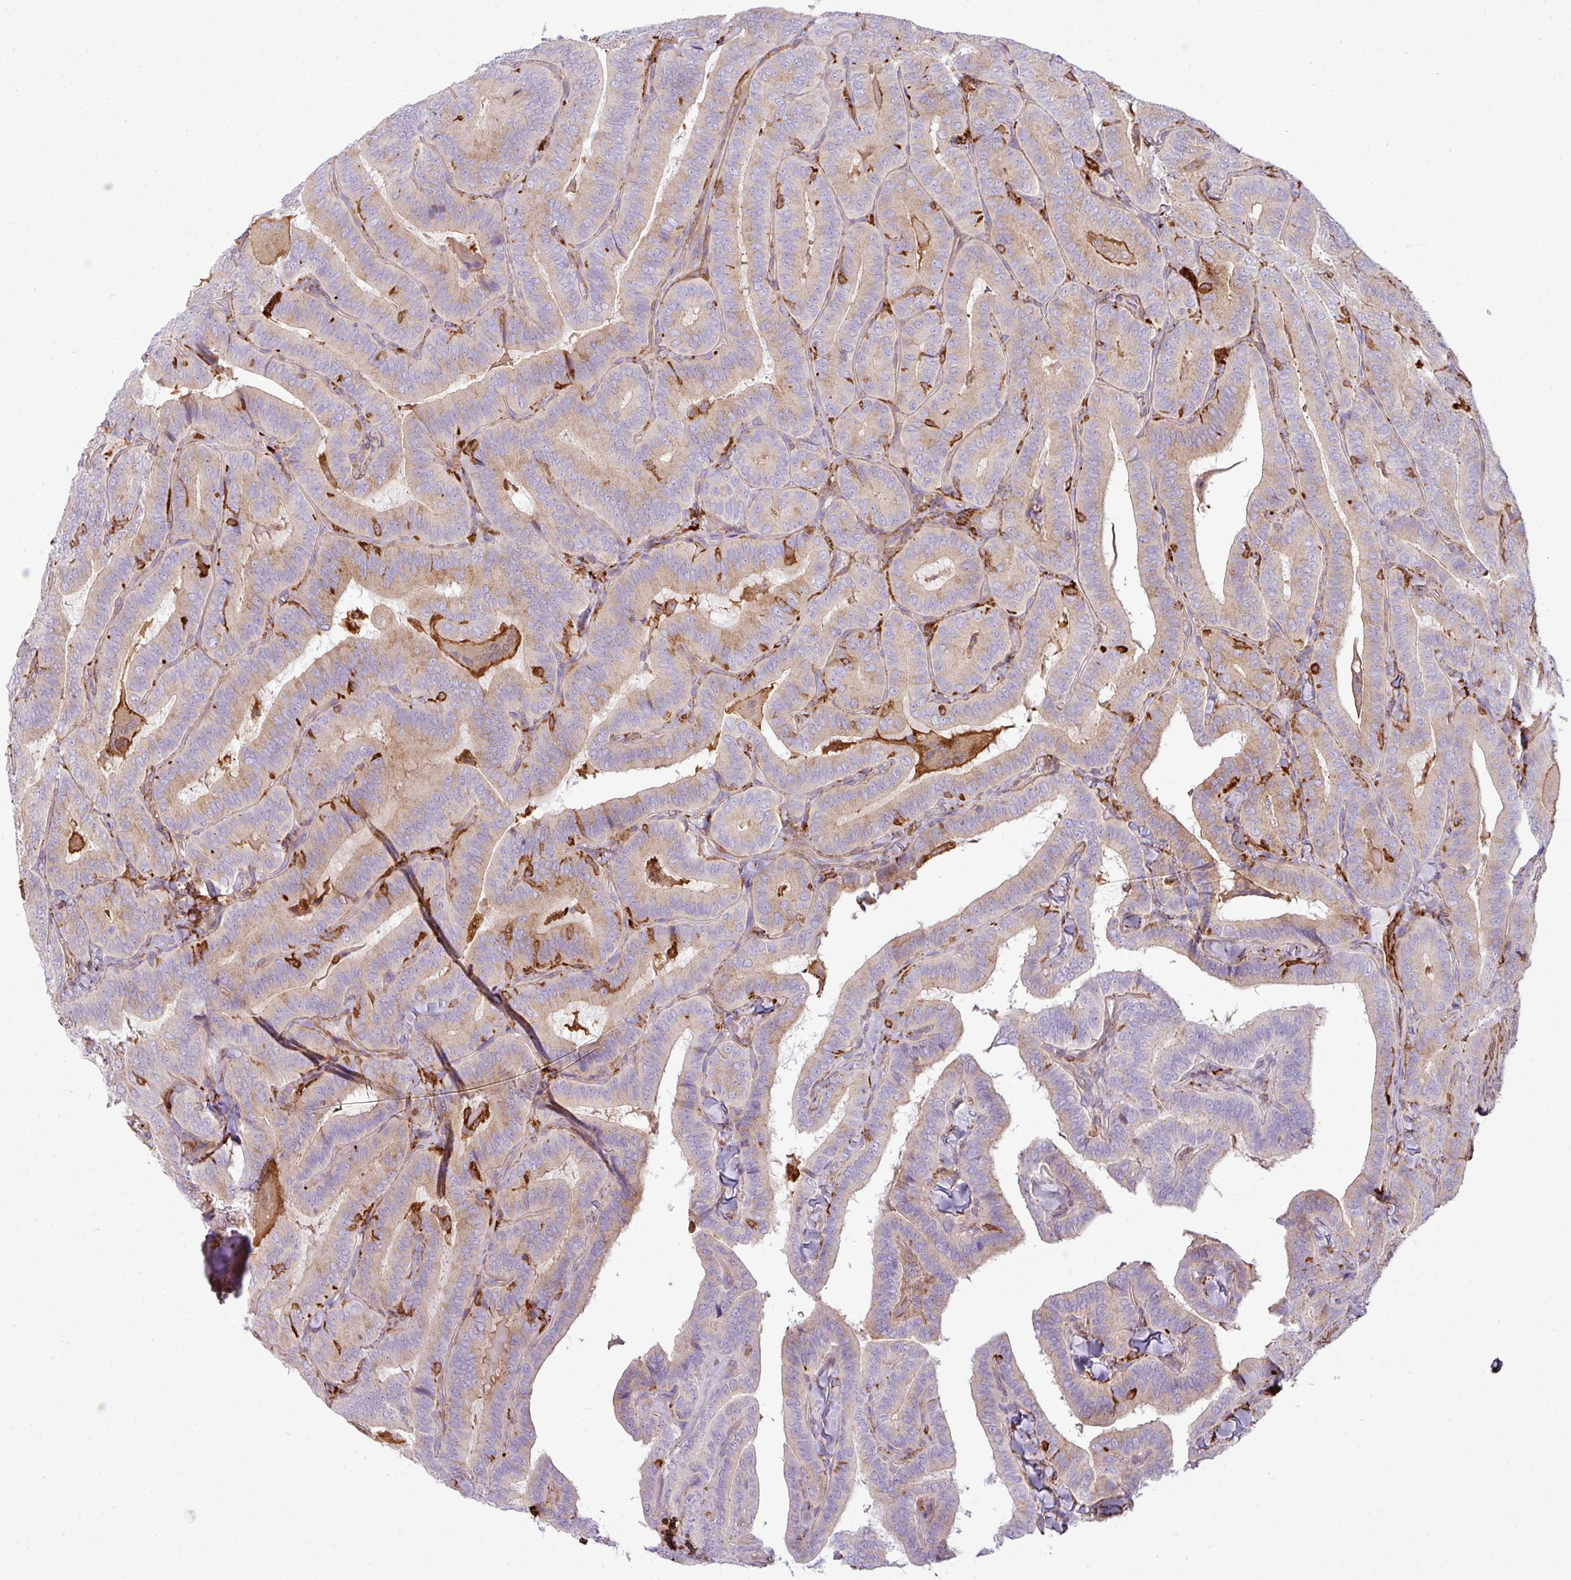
{"staining": {"intensity": "weak", "quantity": ">75%", "location": "cytoplasmic/membranous"}, "tissue": "thyroid cancer", "cell_type": "Tumor cells", "image_type": "cancer", "snomed": [{"axis": "morphology", "description": "Papillary adenocarcinoma, NOS"}, {"axis": "topography", "description": "Thyroid gland"}], "caption": "Brown immunohistochemical staining in human thyroid cancer (papillary adenocarcinoma) displays weak cytoplasmic/membranous expression in about >75% of tumor cells. The staining is performed using DAB brown chromogen to label protein expression. The nuclei are counter-stained blue using hematoxylin.", "gene": "COL8A1", "patient": {"sex": "male", "age": 61}}